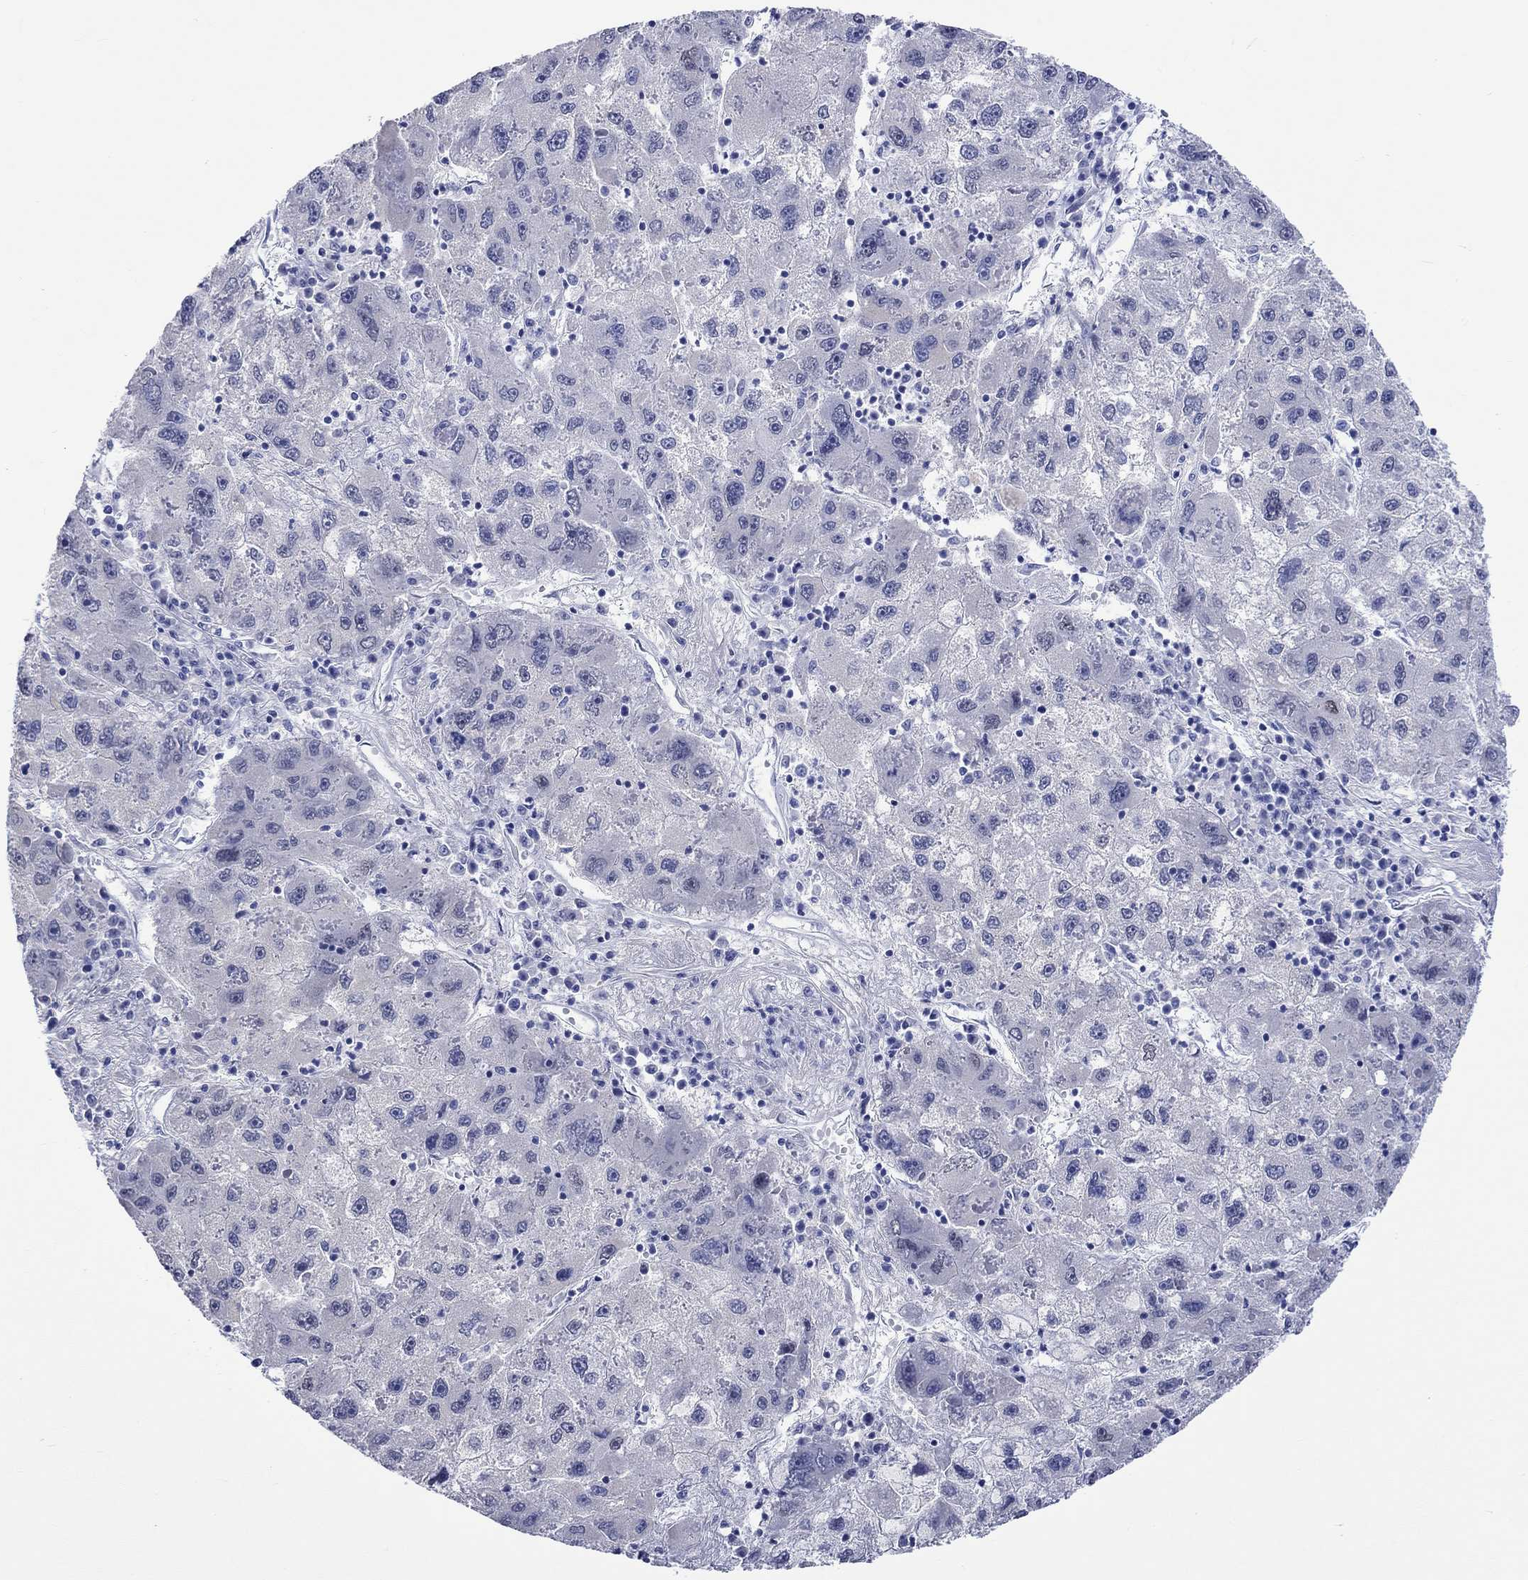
{"staining": {"intensity": "negative", "quantity": "none", "location": "none"}, "tissue": "liver cancer", "cell_type": "Tumor cells", "image_type": "cancer", "snomed": [{"axis": "morphology", "description": "Carcinoma, Hepatocellular, NOS"}, {"axis": "topography", "description": "Liver"}], "caption": "High magnification brightfield microscopy of hepatocellular carcinoma (liver) stained with DAB (brown) and counterstained with hematoxylin (blue): tumor cells show no significant staining.", "gene": "KLHL35", "patient": {"sex": "male", "age": 75}}